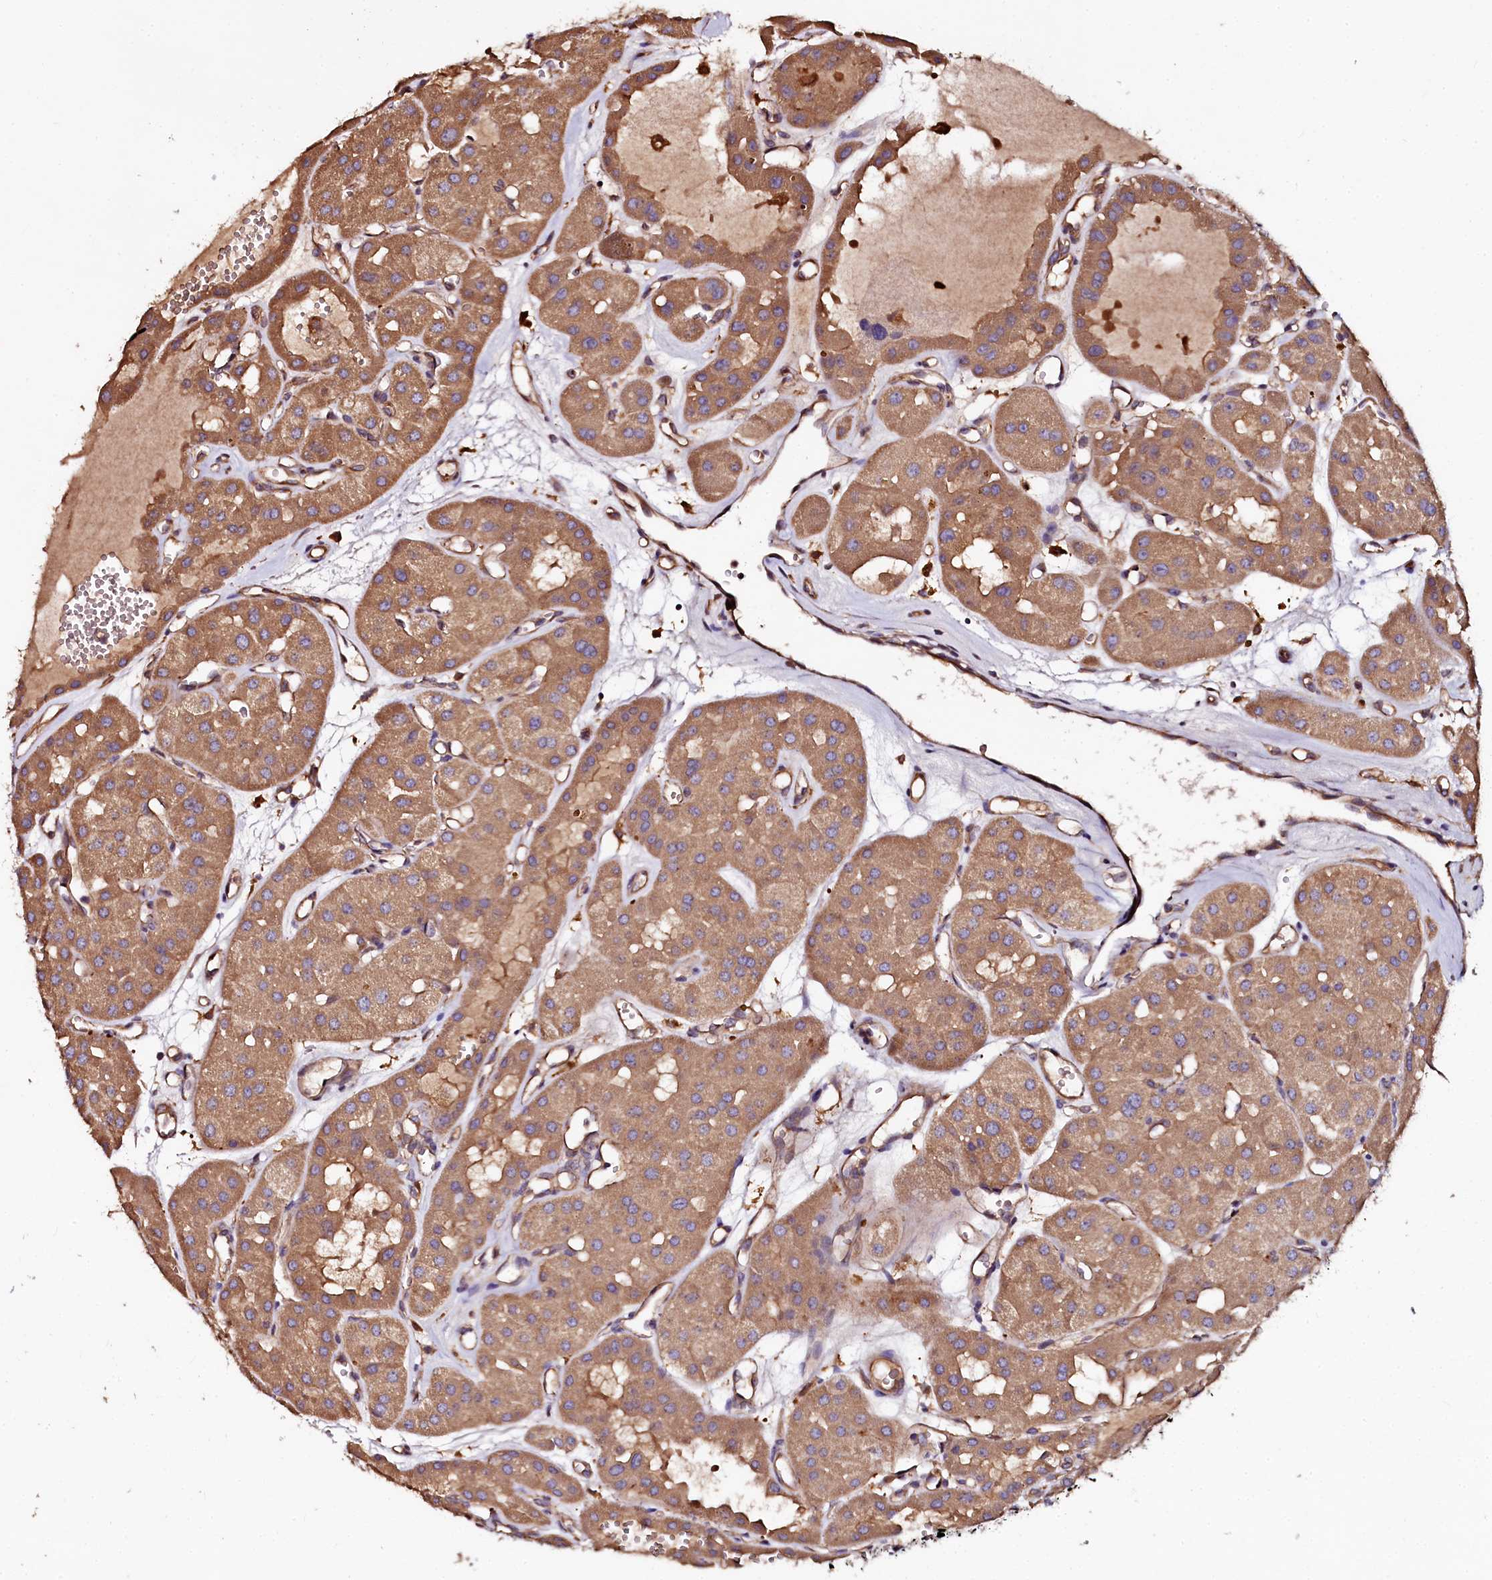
{"staining": {"intensity": "moderate", "quantity": ">75%", "location": "cytoplasmic/membranous"}, "tissue": "renal cancer", "cell_type": "Tumor cells", "image_type": "cancer", "snomed": [{"axis": "morphology", "description": "Carcinoma, NOS"}, {"axis": "topography", "description": "Kidney"}], "caption": "The image shows a brown stain indicating the presence of a protein in the cytoplasmic/membranous of tumor cells in renal carcinoma. The staining is performed using DAB brown chromogen to label protein expression. The nuclei are counter-stained blue using hematoxylin.", "gene": "APPL2", "patient": {"sex": "female", "age": 75}}